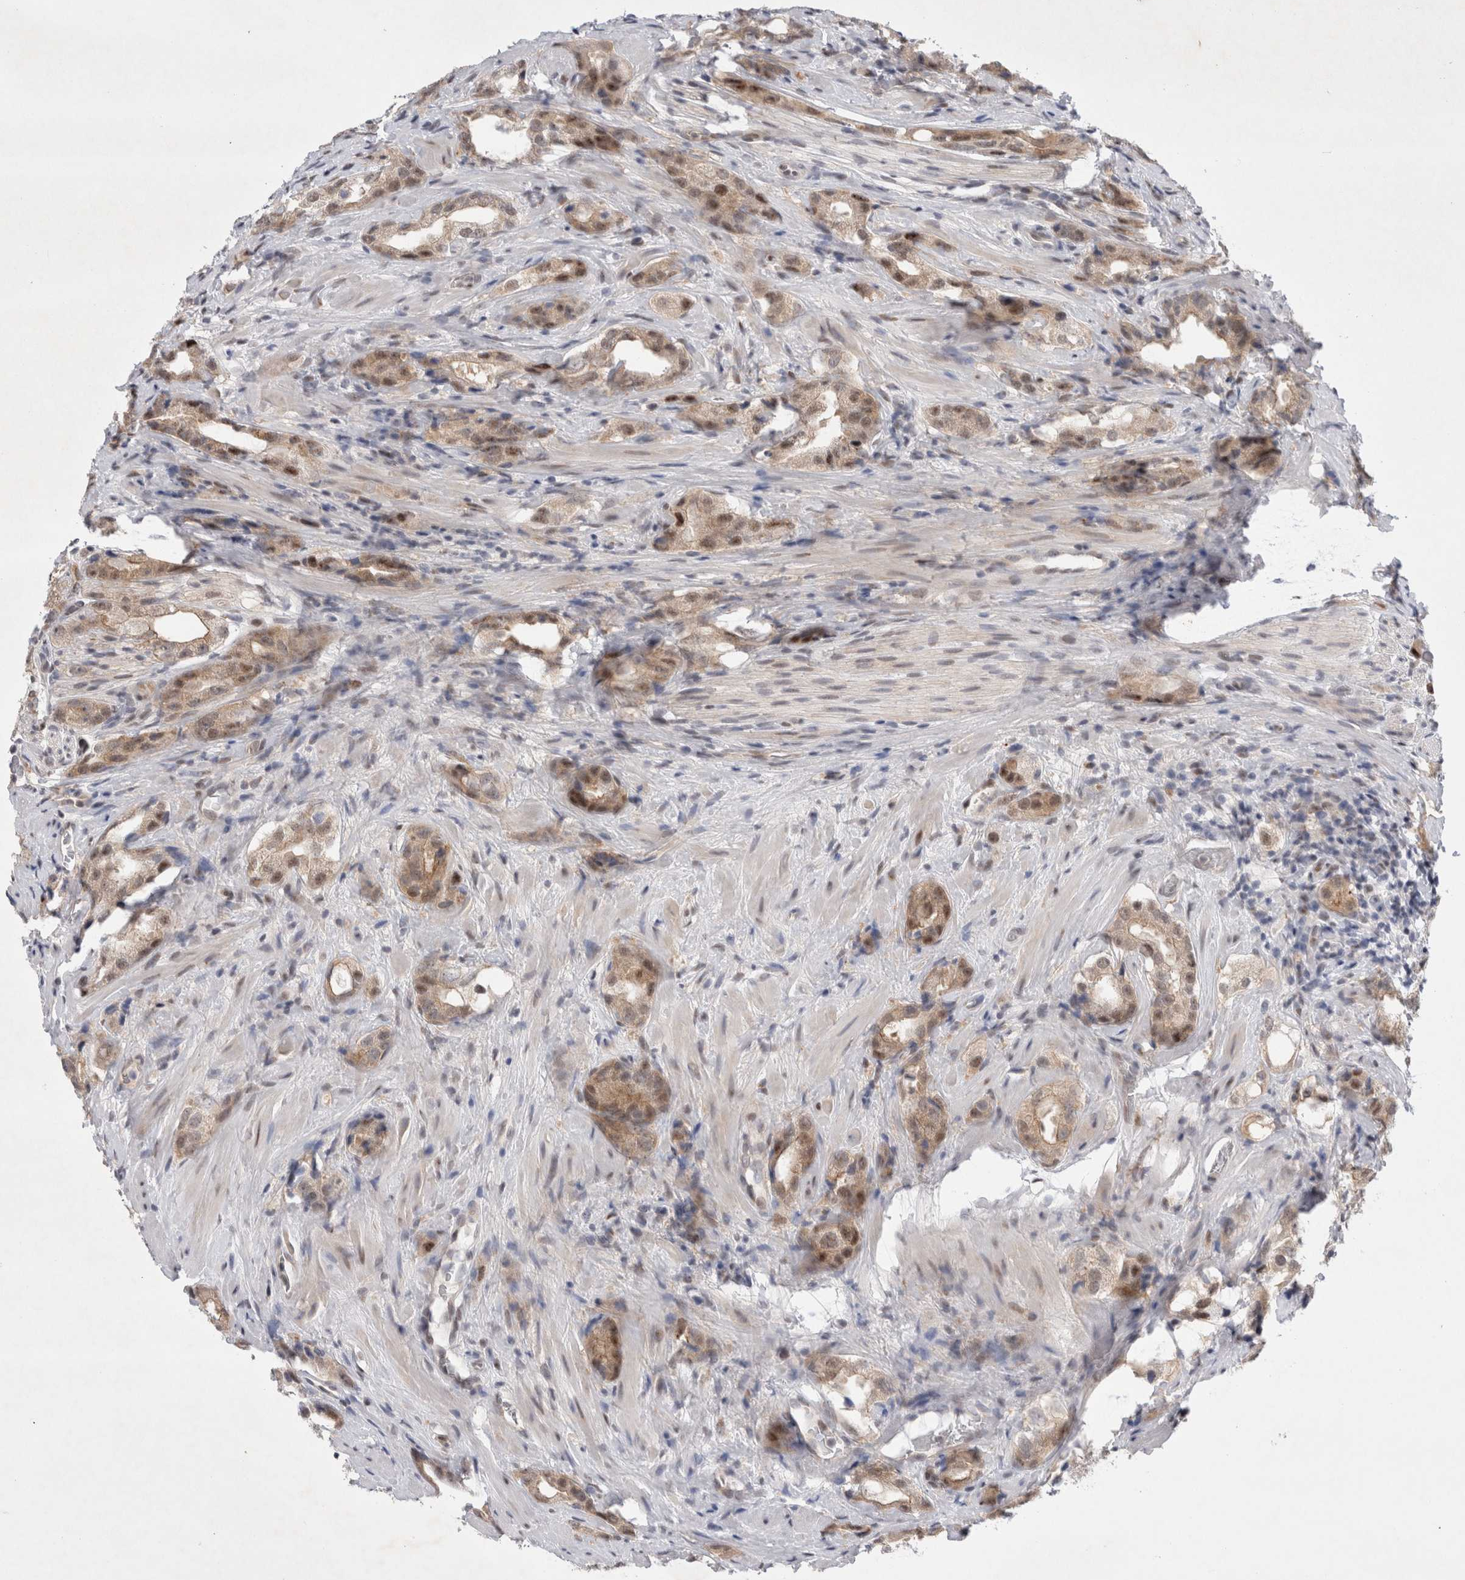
{"staining": {"intensity": "moderate", "quantity": ">75%", "location": "cytoplasmic/membranous,nuclear"}, "tissue": "prostate cancer", "cell_type": "Tumor cells", "image_type": "cancer", "snomed": [{"axis": "morphology", "description": "Adenocarcinoma, High grade"}, {"axis": "topography", "description": "Prostate"}], "caption": "Immunohistochemistry (IHC) micrograph of adenocarcinoma (high-grade) (prostate) stained for a protein (brown), which exhibits medium levels of moderate cytoplasmic/membranous and nuclear expression in approximately >75% of tumor cells.", "gene": "WIPF2", "patient": {"sex": "male", "age": 63}}